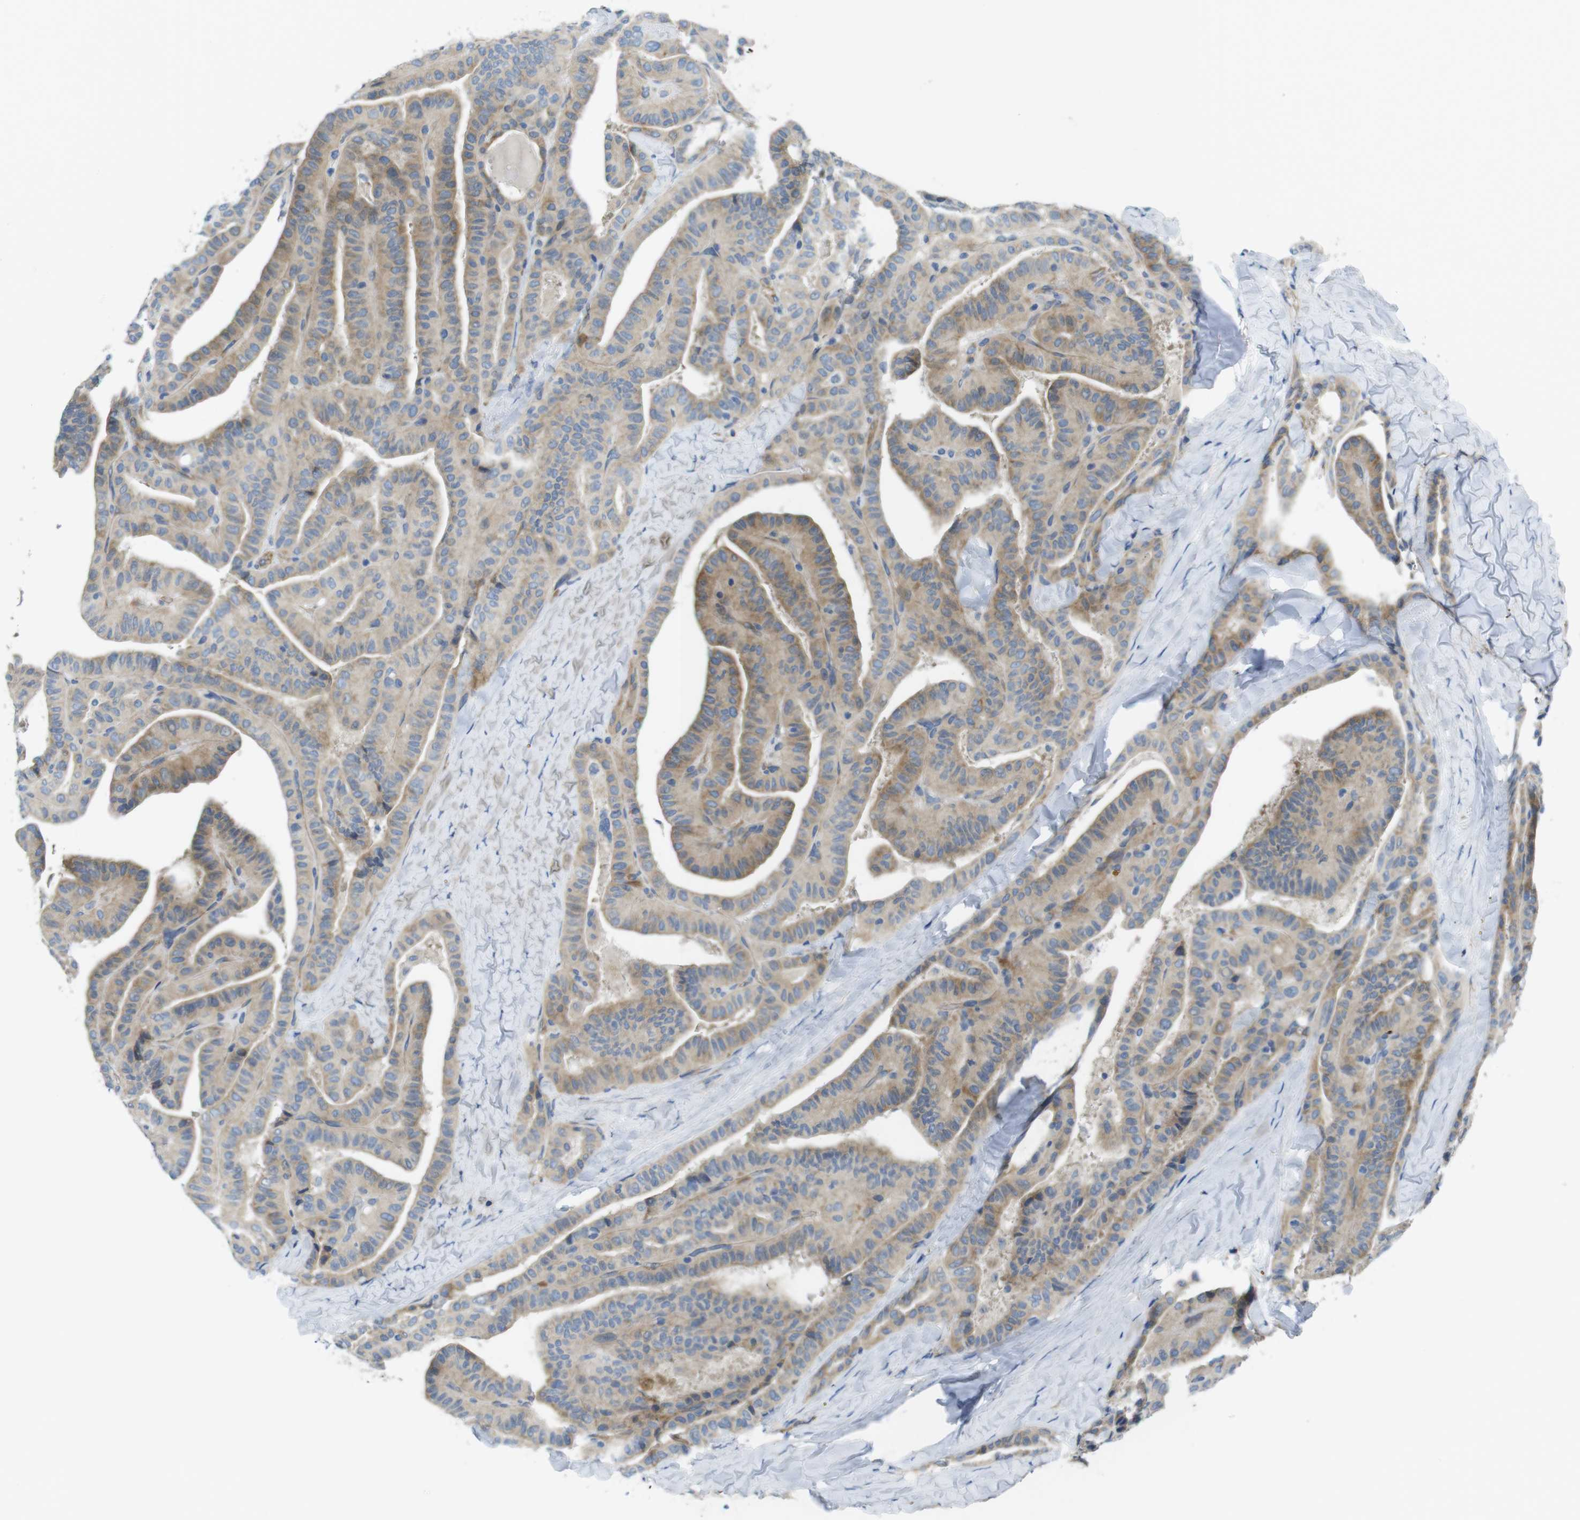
{"staining": {"intensity": "moderate", "quantity": ">75%", "location": "cytoplasmic/membranous"}, "tissue": "thyroid cancer", "cell_type": "Tumor cells", "image_type": "cancer", "snomed": [{"axis": "morphology", "description": "Papillary adenocarcinoma, NOS"}, {"axis": "topography", "description": "Thyroid gland"}], "caption": "Immunohistochemistry of thyroid cancer (papillary adenocarcinoma) exhibits medium levels of moderate cytoplasmic/membranous staining in about >75% of tumor cells.", "gene": "TMEM234", "patient": {"sex": "male", "age": 77}}